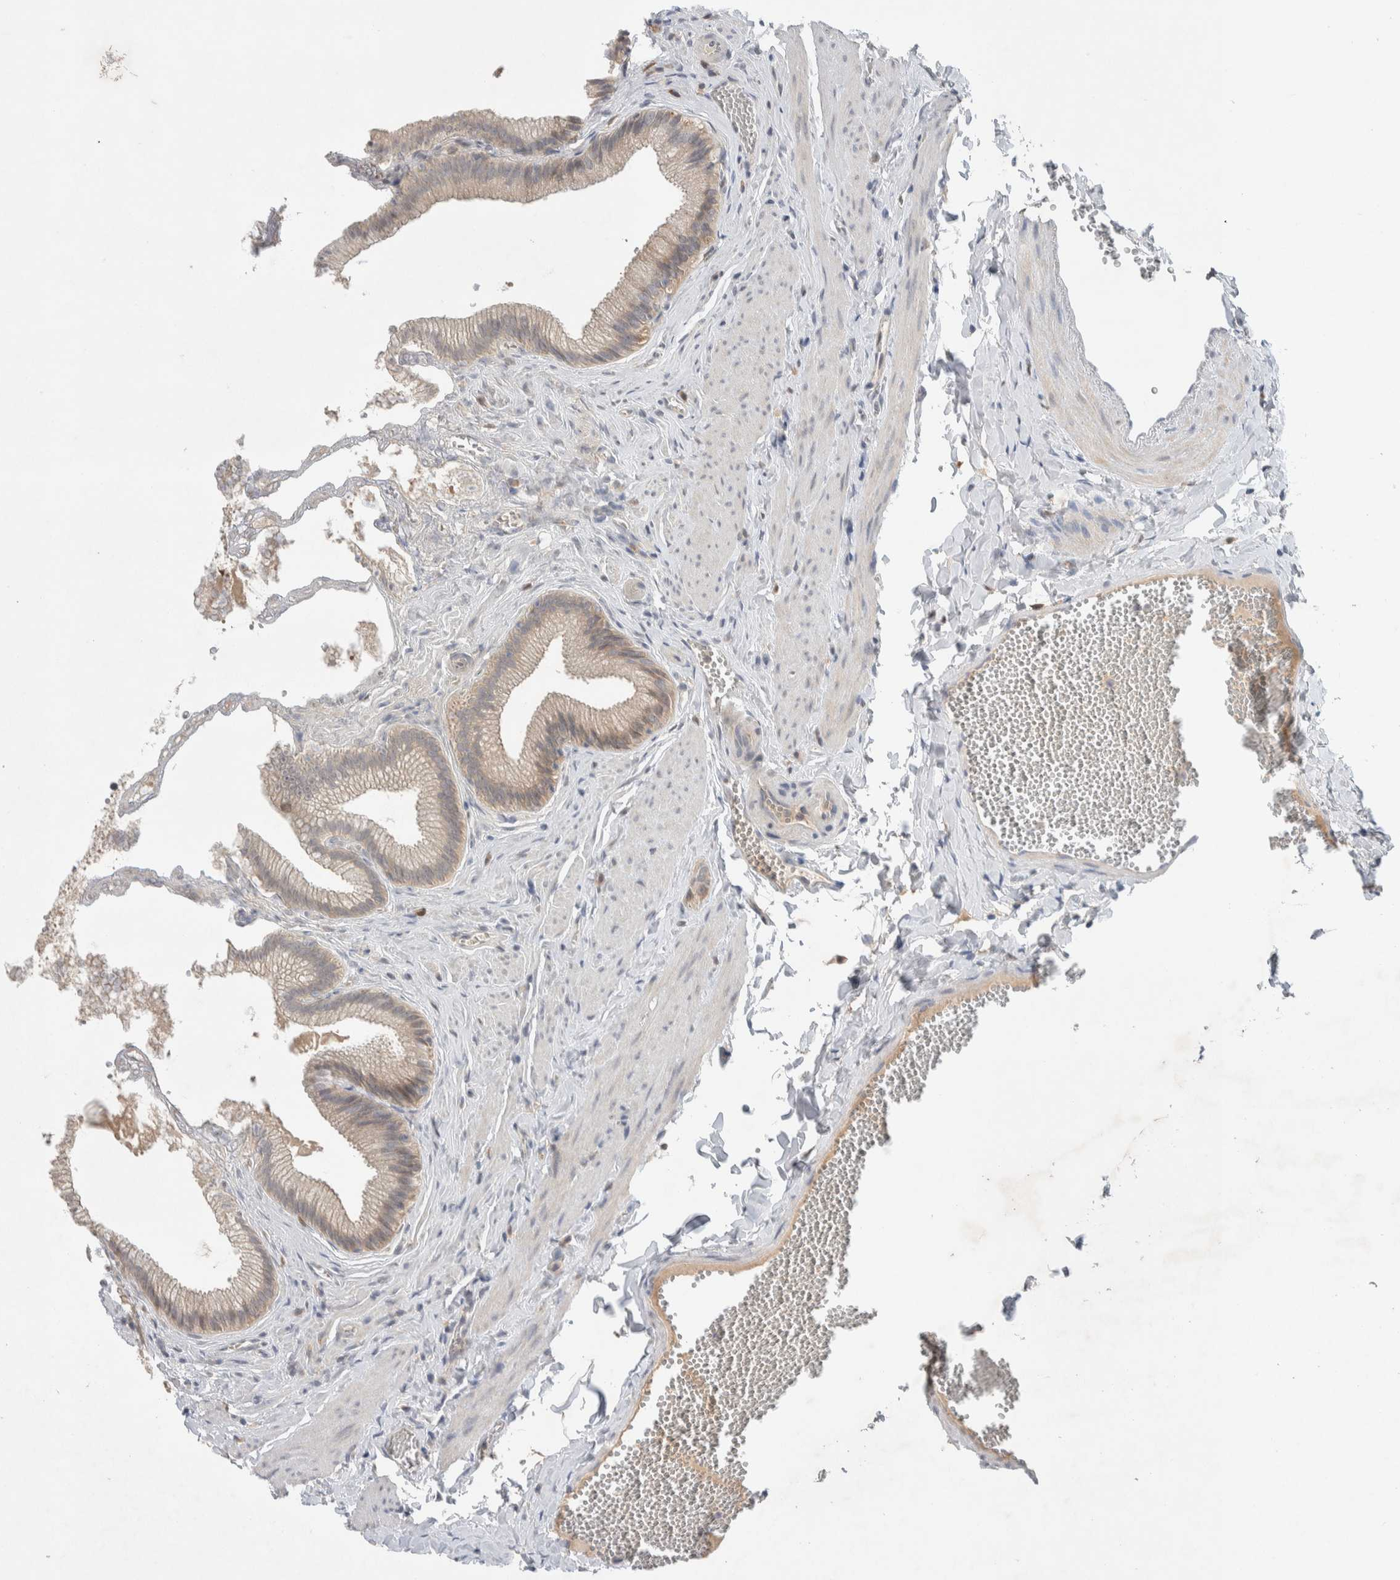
{"staining": {"intensity": "weak", "quantity": "<25%", "location": "cytoplasmic/membranous"}, "tissue": "gallbladder", "cell_type": "Glandular cells", "image_type": "normal", "snomed": [{"axis": "morphology", "description": "Normal tissue, NOS"}, {"axis": "topography", "description": "Gallbladder"}], "caption": "Immunohistochemical staining of normal human gallbladder exhibits no significant positivity in glandular cells.", "gene": "DEPTOR", "patient": {"sex": "male", "age": 38}}